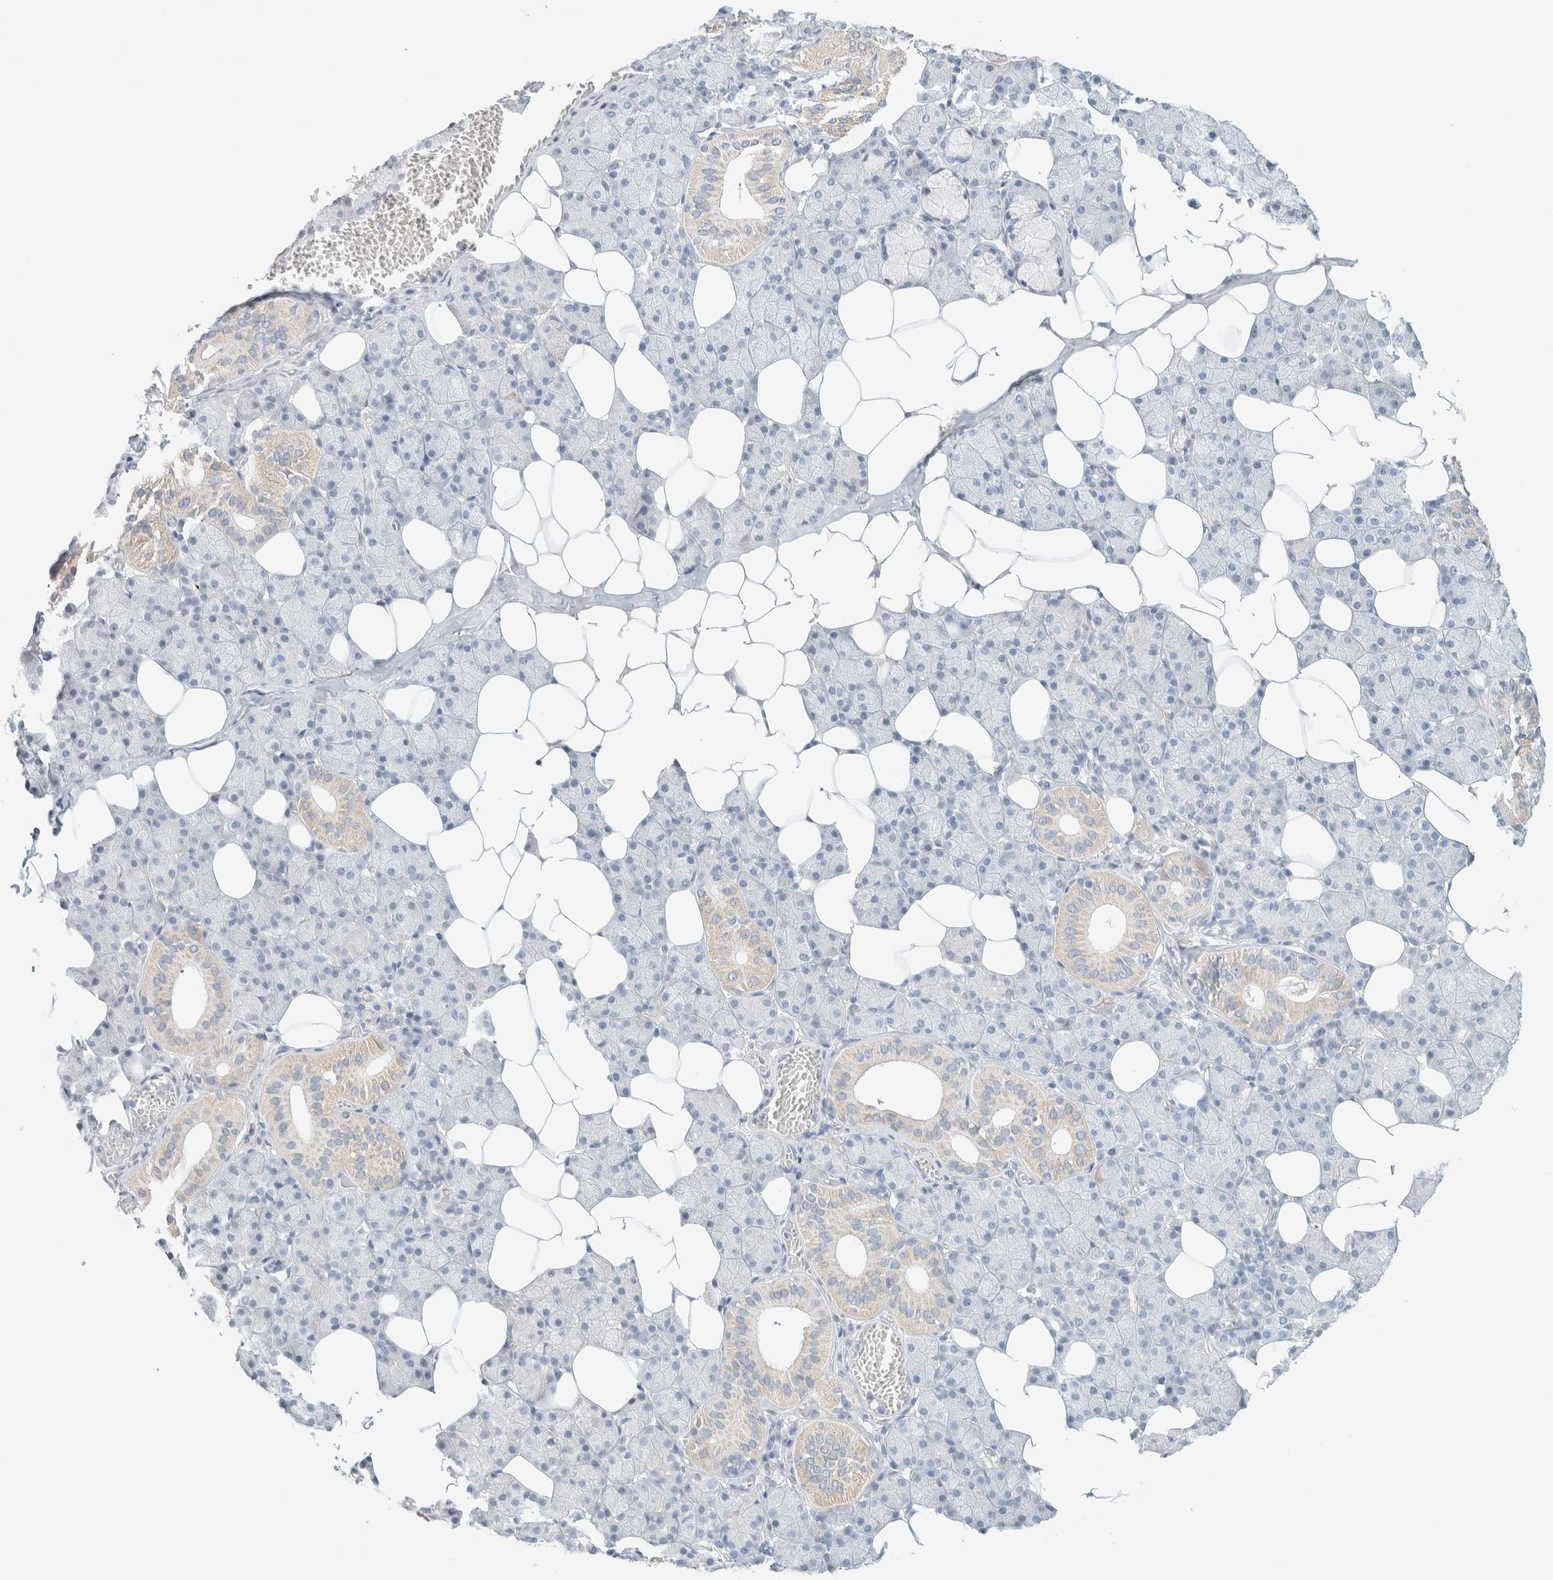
{"staining": {"intensity": "weak", "quantity": "<25%", "location": "cytoplasmic/membranous"}, "tissue": "salivary gland", "cell_type": "Glandular cells", "image_type": "normal", "snomed": [{"axis": "morphology", "description": "Normal tissue, NOS"}, {"axis": "topography", "description": "Salivary gland"}], "caption": "IHC histopathology image of benign salivary gland stained for a protein (brown), which exhibits no staining in glandular cells.", "gene": "HEXD", "patient": {"sex": "female", "age": 33}}